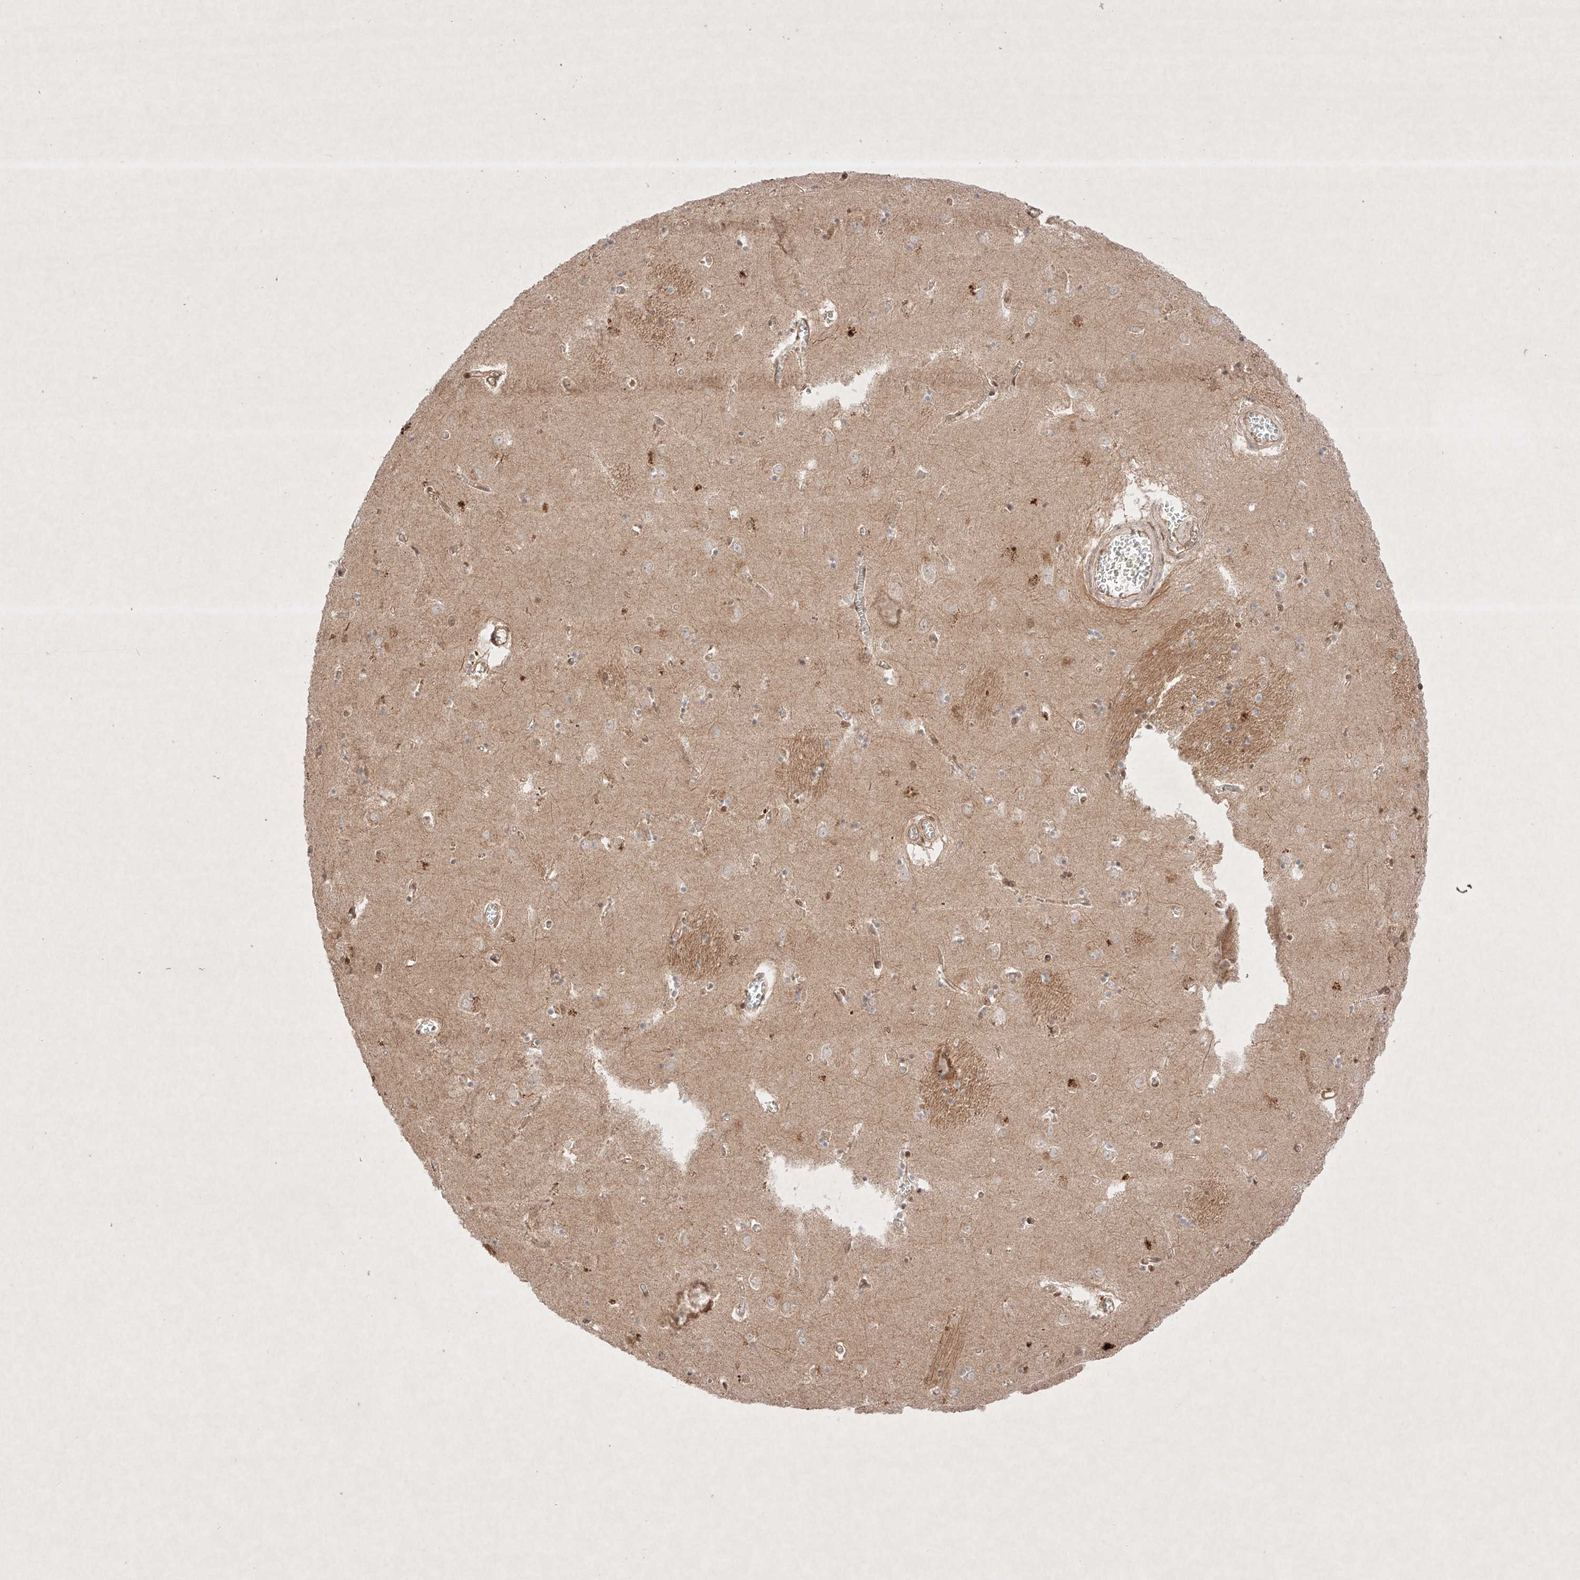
{"staining": {"intensity": "negative", "quantity": "none", "location": "none"}, "tissue": "caudate", "cell_type": "Glial cells", "image_type": "normal", "snomed": [{"axis": "morphology", "description": "Normal tissue, NOS"}, {"axis": "topography", "description": "Lateral ventricle wall"}], "caption": "An immunohistochemistry (IHC) photomicrograph of normal caudate is shown. There is no staining in glial cells of caudate. (Brightfield microscopy of DAB IHC at high magnification).", "gene": "RNF31", "patient": {"sex": "male", "age": 70}}